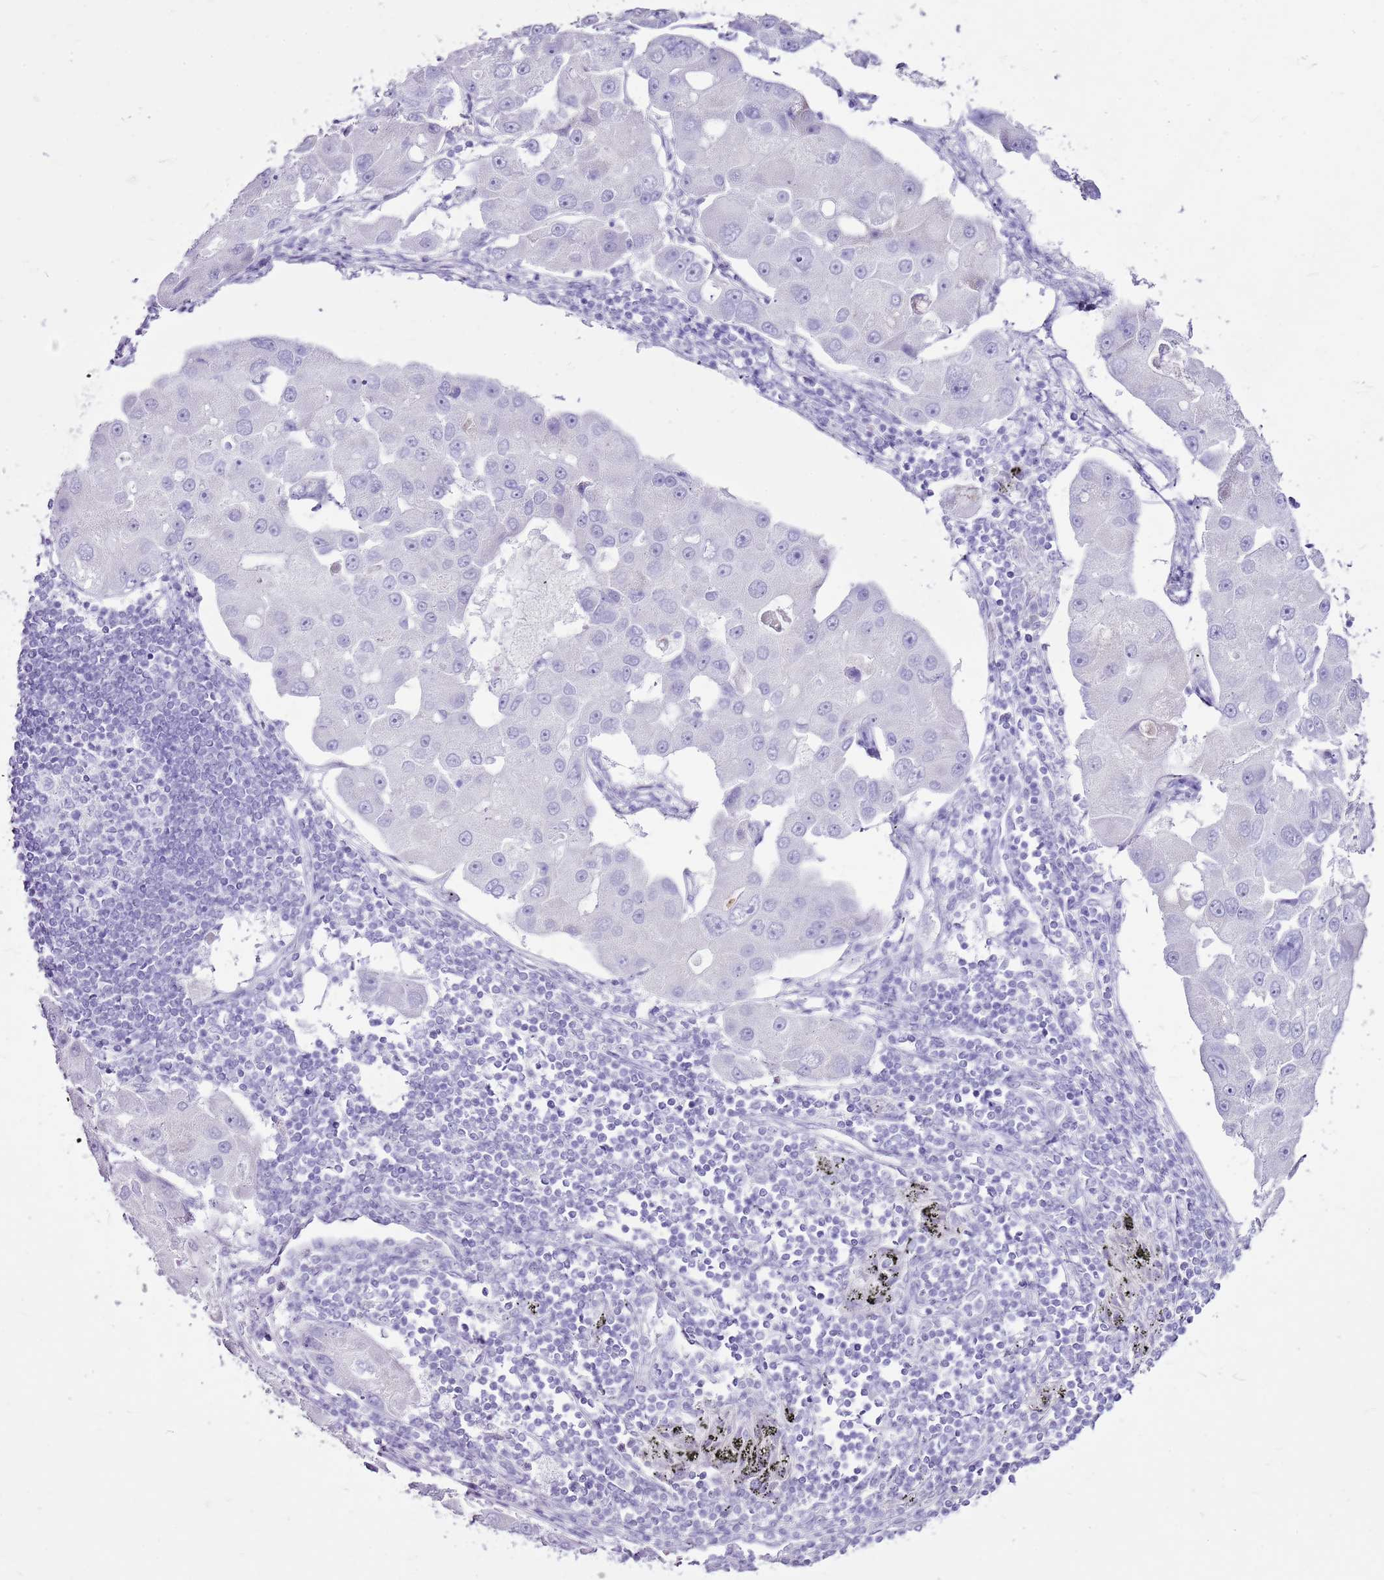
{"staining": {"intensity": "negative", "quantity": "none", "location": "none"}, "tissue": "lung cancer", "cell_type": "Tumor cells", "image_type": "cancer", "snomed": [{"axis": "morphology", "description": "Adenocarcinoma, NOS"}, {"axis": "topography", "description": "Lung"}], "caption": "Human lung adenocarcinoma stained for a protein using IHC exhibits no staining in tumor cells.", "gene": "CNFN", "patient": {"sex": "female", "age": 54}}